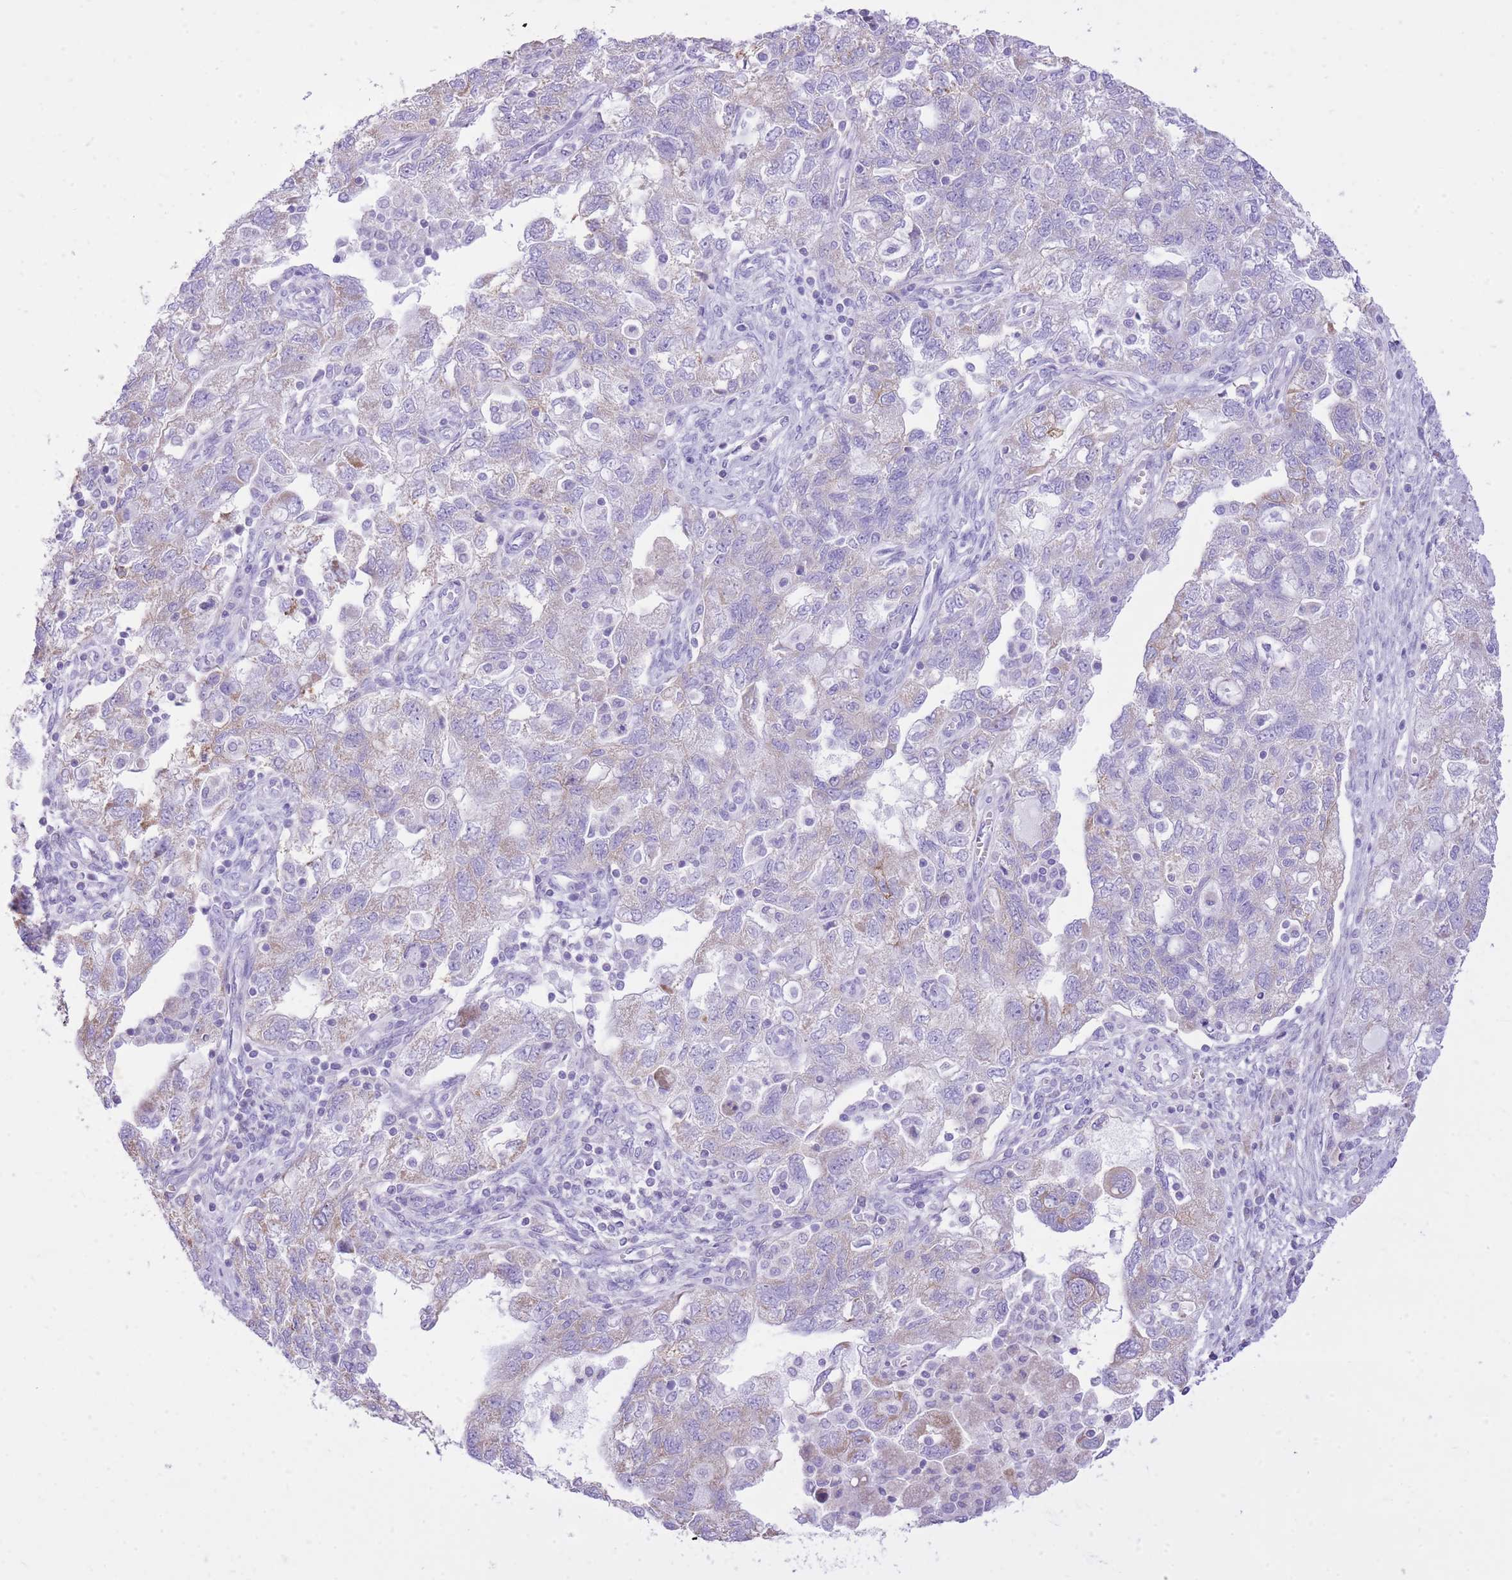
{"staining": {"intensity": "weak", "quantity": "<25%", "location": "cytoplasmic/membranous"}, "tissue": "ovarian cancer", "cell_type": "Tumor cells", "image_type": "cancer", "snomed": [{"axis": "morphology", "description": "Carcinoma, NOS"}, {"axis": "morphology", "description": "Cystadenocarcinoma, serous, NOS"}, {"axis": "topography", "description": "Ovary"}], "caption": "Carcinoma (ovarian) stained for a protein using immunohistochemistry (IHC) reveals no positivity tumor cells.", "gene": "SLC4A4", "patient": {"sex": "female", "age": 69}}